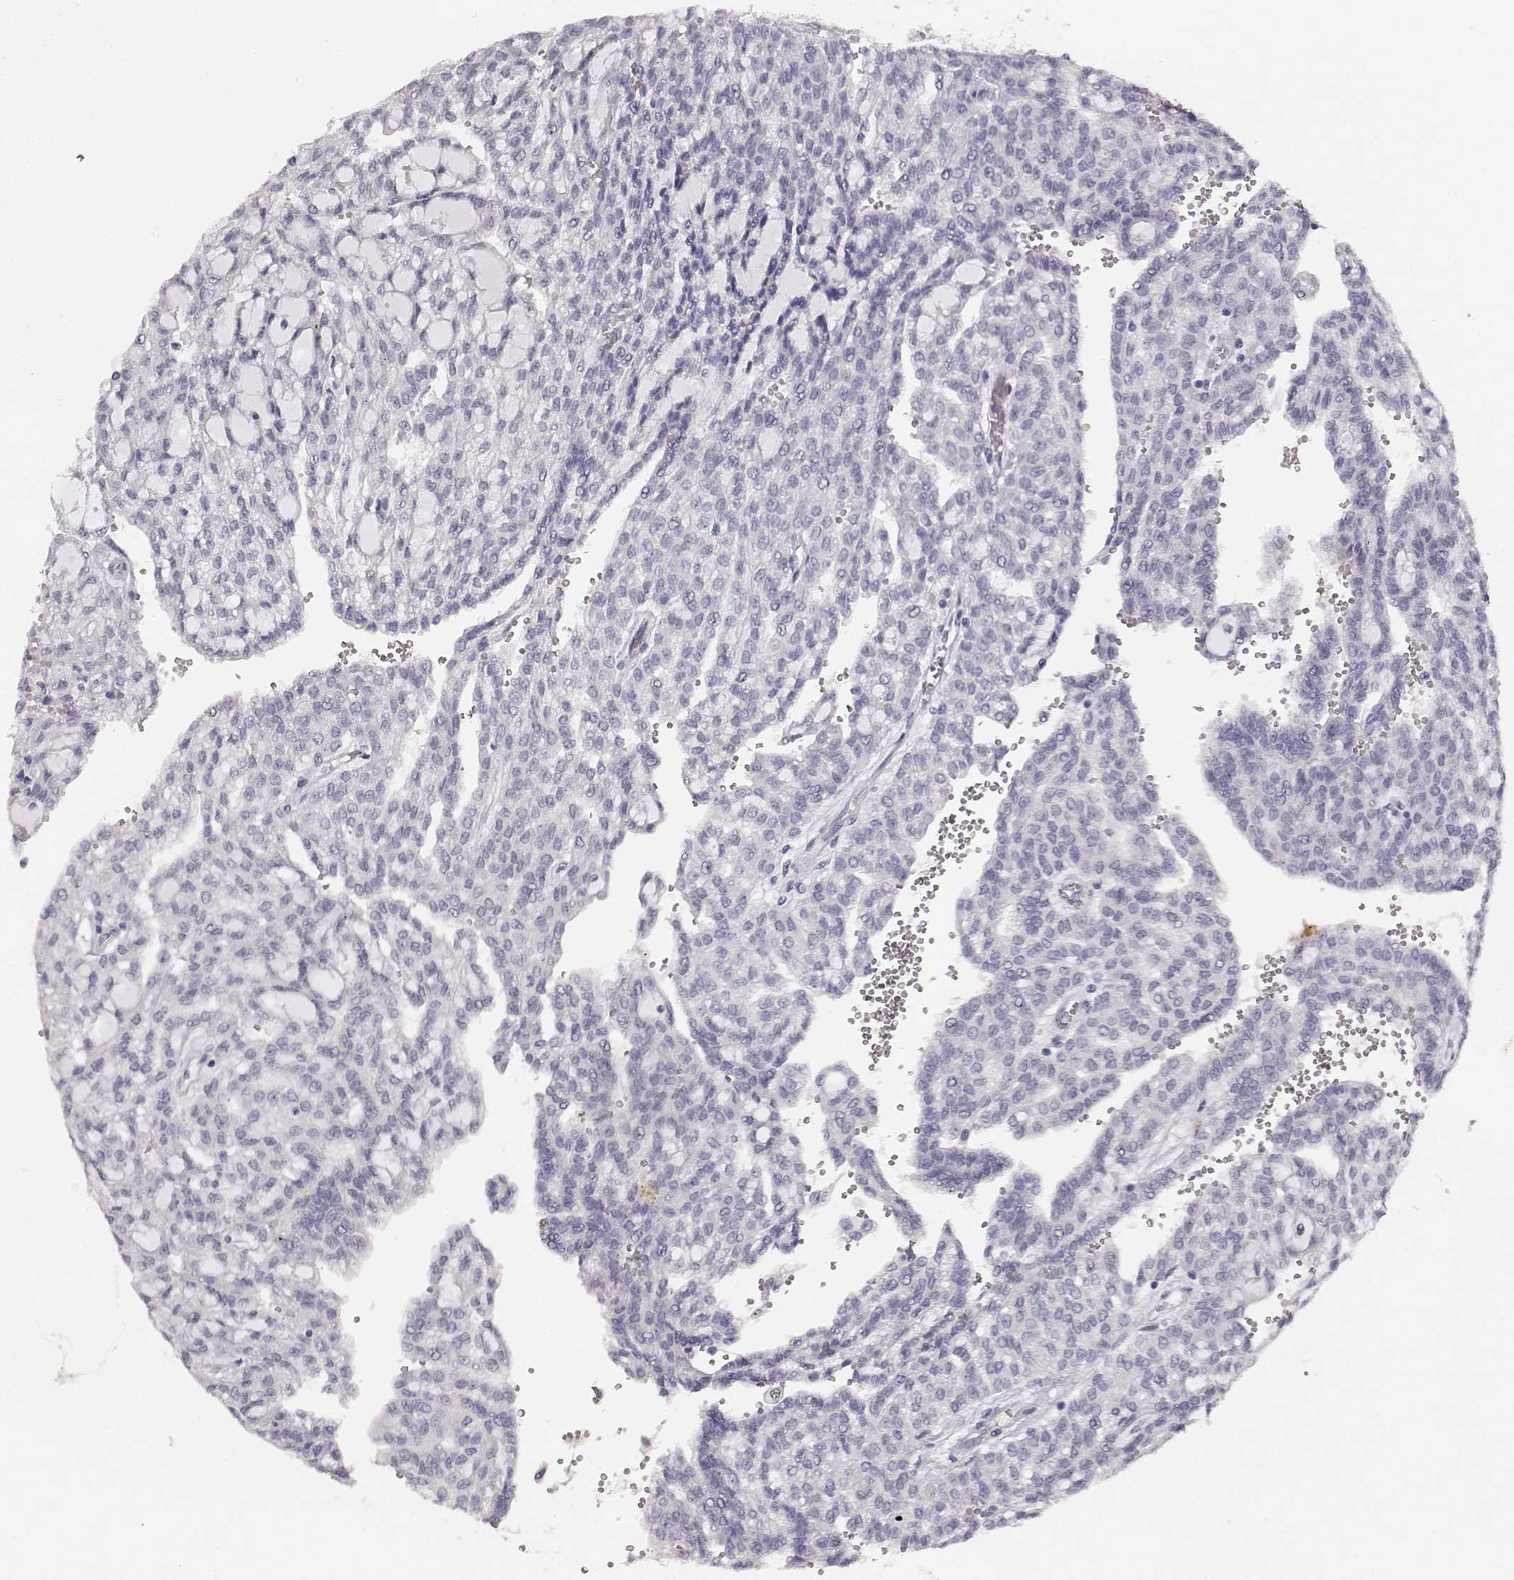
{"staining": {"intensity": "negative", "quantity": "none", "location": "none"}, "tissue": "renal cancer", "cell_type": "Tumor cells", "image_type": "cancer", "snomed": [{"axis": "morphology", "description": "Adenocarcinoma, NOS"}, {"axis": "topography", "description": "Kidney"}], "caption": "Tumor cells are negative for protein expression in human adenocarcinoma (renal). (Immunohistochemistry (ihc), brightfield microscopy, high magnification).", "gene": "TPH2", "patient": {"sex": "male", "age": 63}}